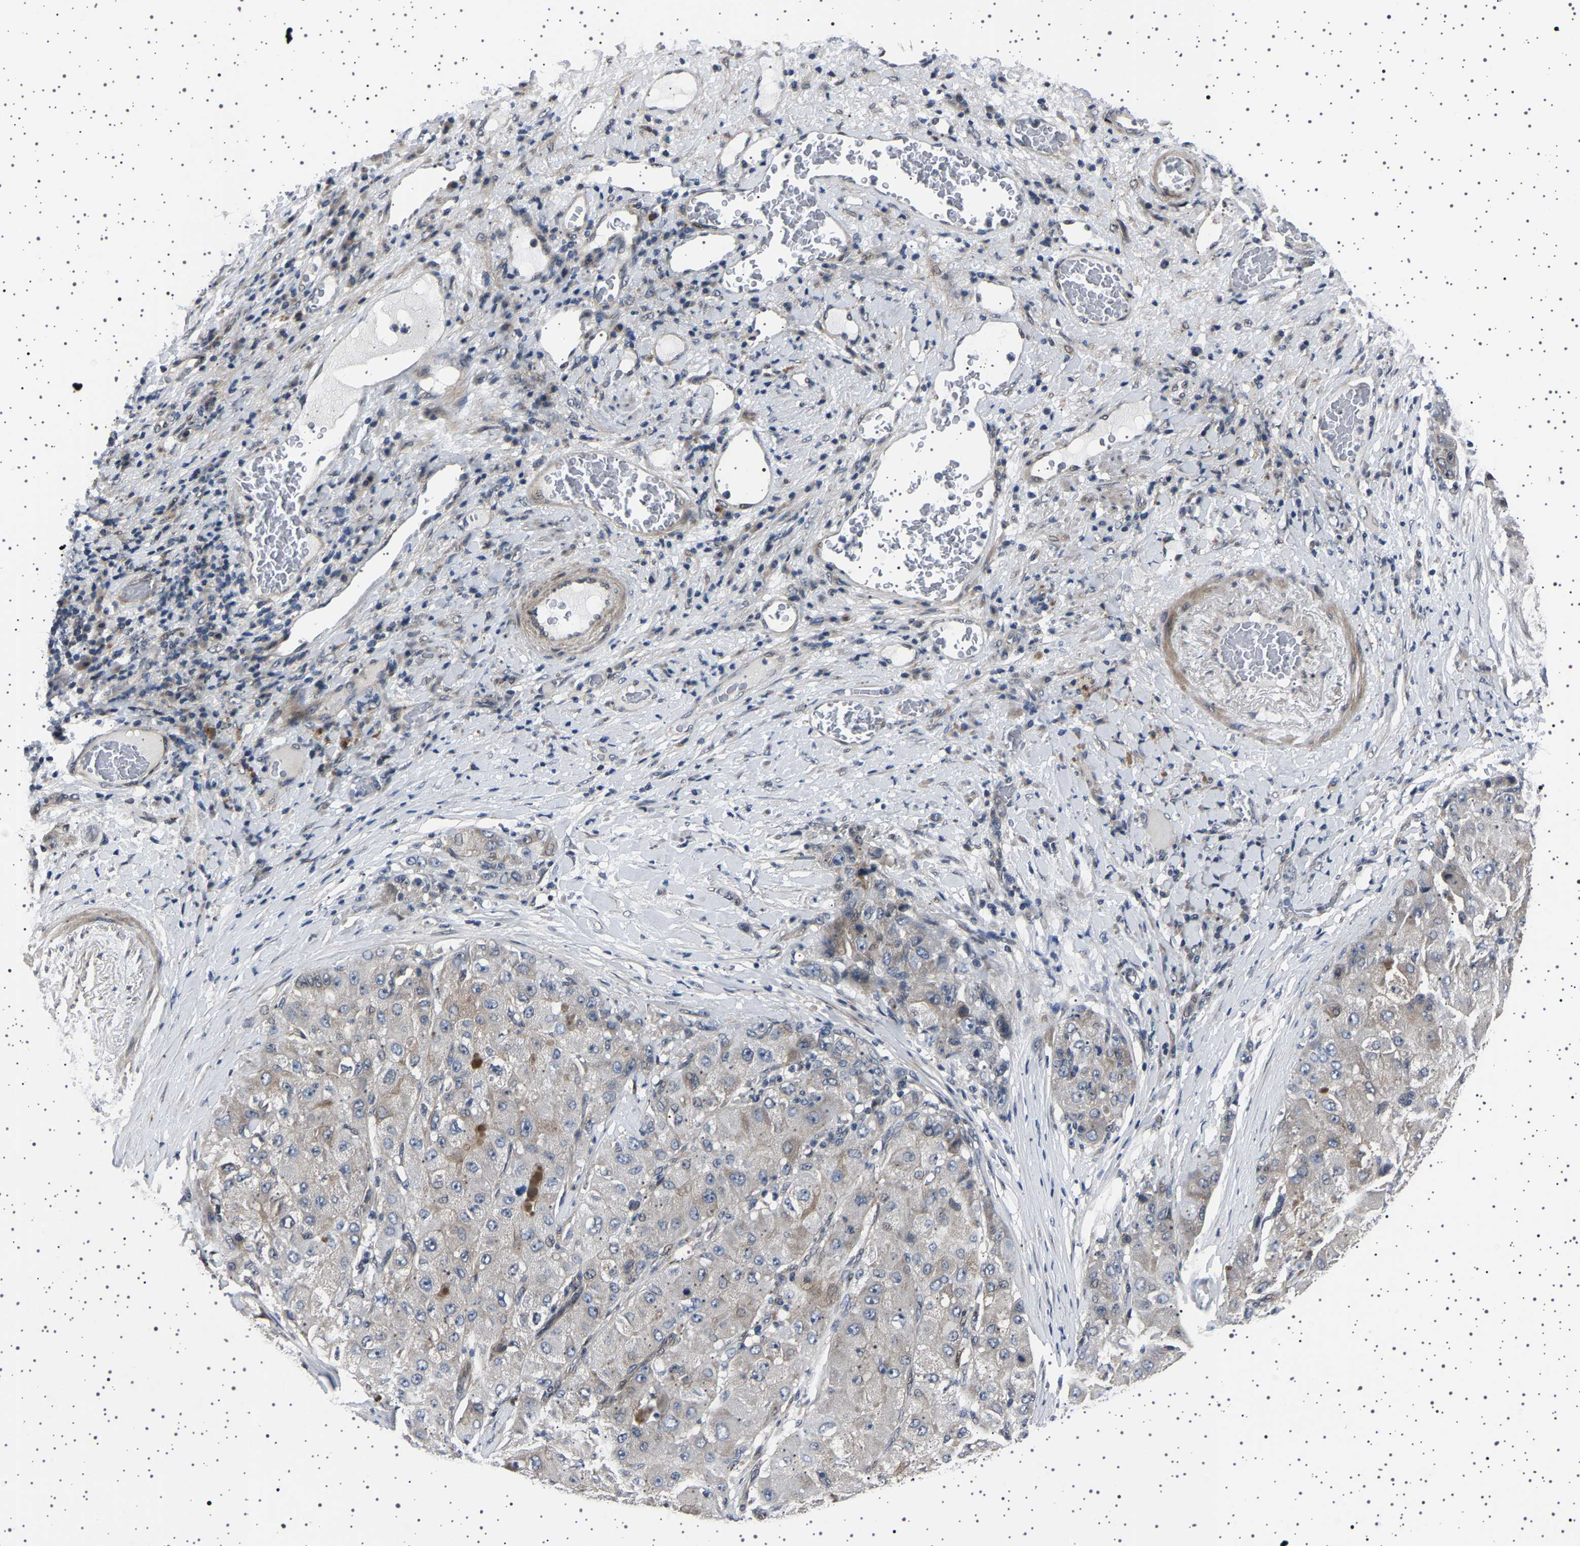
{"staining": {"intensity": "weak", "quantity": "<25%", "location": "cytoplasmic/membranous"}, "tissue": "liver cancer", "cell_type": "Tumor cells", "image_type": "cancer", "snomed": [{"axis": "morphology", "description": "Cholangiocarcinoma"}, {"axis": "topography", "description": "Liver"}], "caption": "Histopathology image shows no protein positivity in tumor cells of liver cholangiocarcinoma tissue.", "gene": "PAK5", "patient": {"sex": "male", "age": 50}}